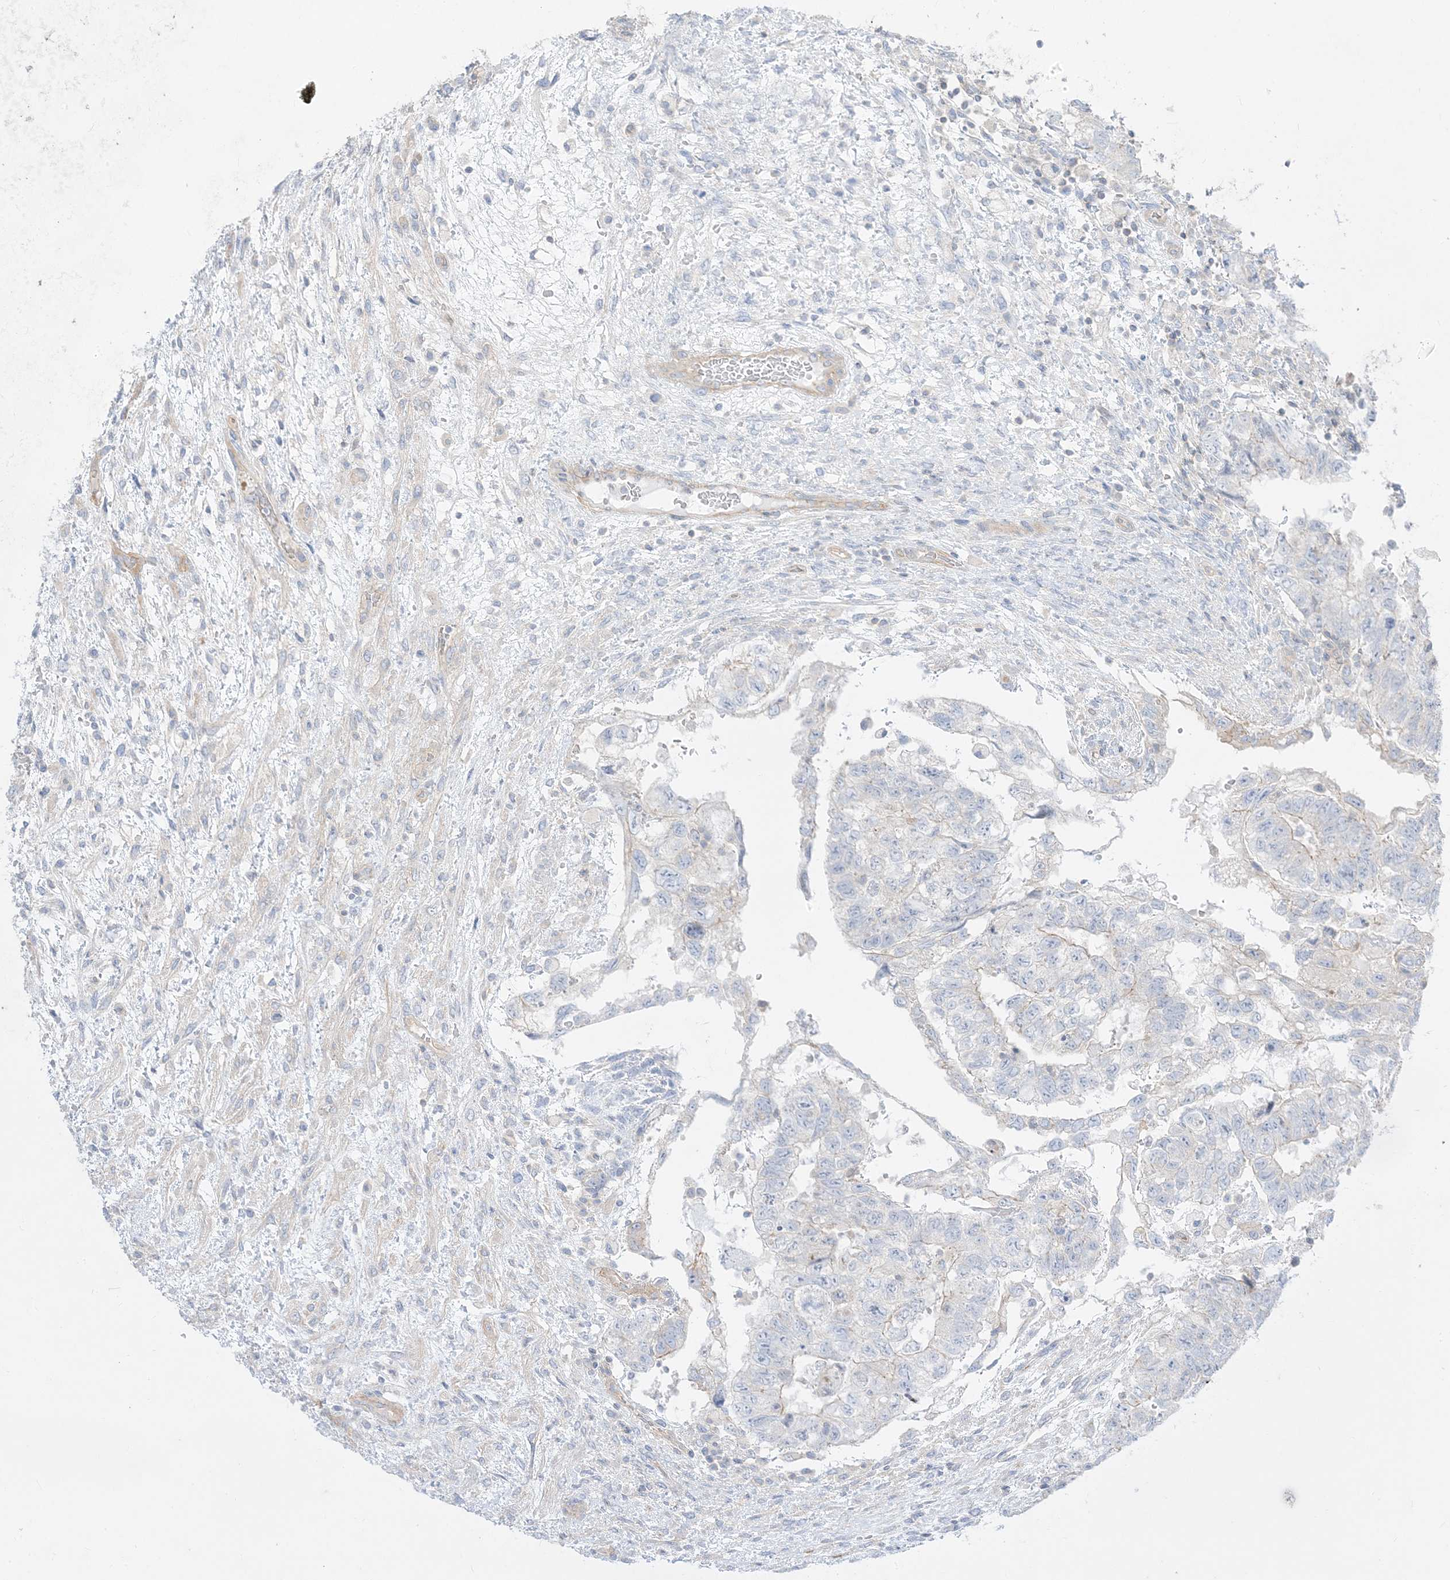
{"staining": {"intensity": "negative", "quantity": "none", "location": "none"}, "tissue": "testis cancer", "cell_type": "Tumor cells", "image_type": "cancer", "snomed": [{"axis": "morphology", "description": "Carcinoma, Embryonal, NOS"}, {"axis": "topography", "description": "Testis"}], "caption": "Immunohistochemistry (IHC) micrograph of testis cancer (embryonal carcinoma) stained for a protein (brown), which displays no staining in tumor cells.", "gene": "ARHGEF9", "patient": {"sex": "male", "age": 36}}